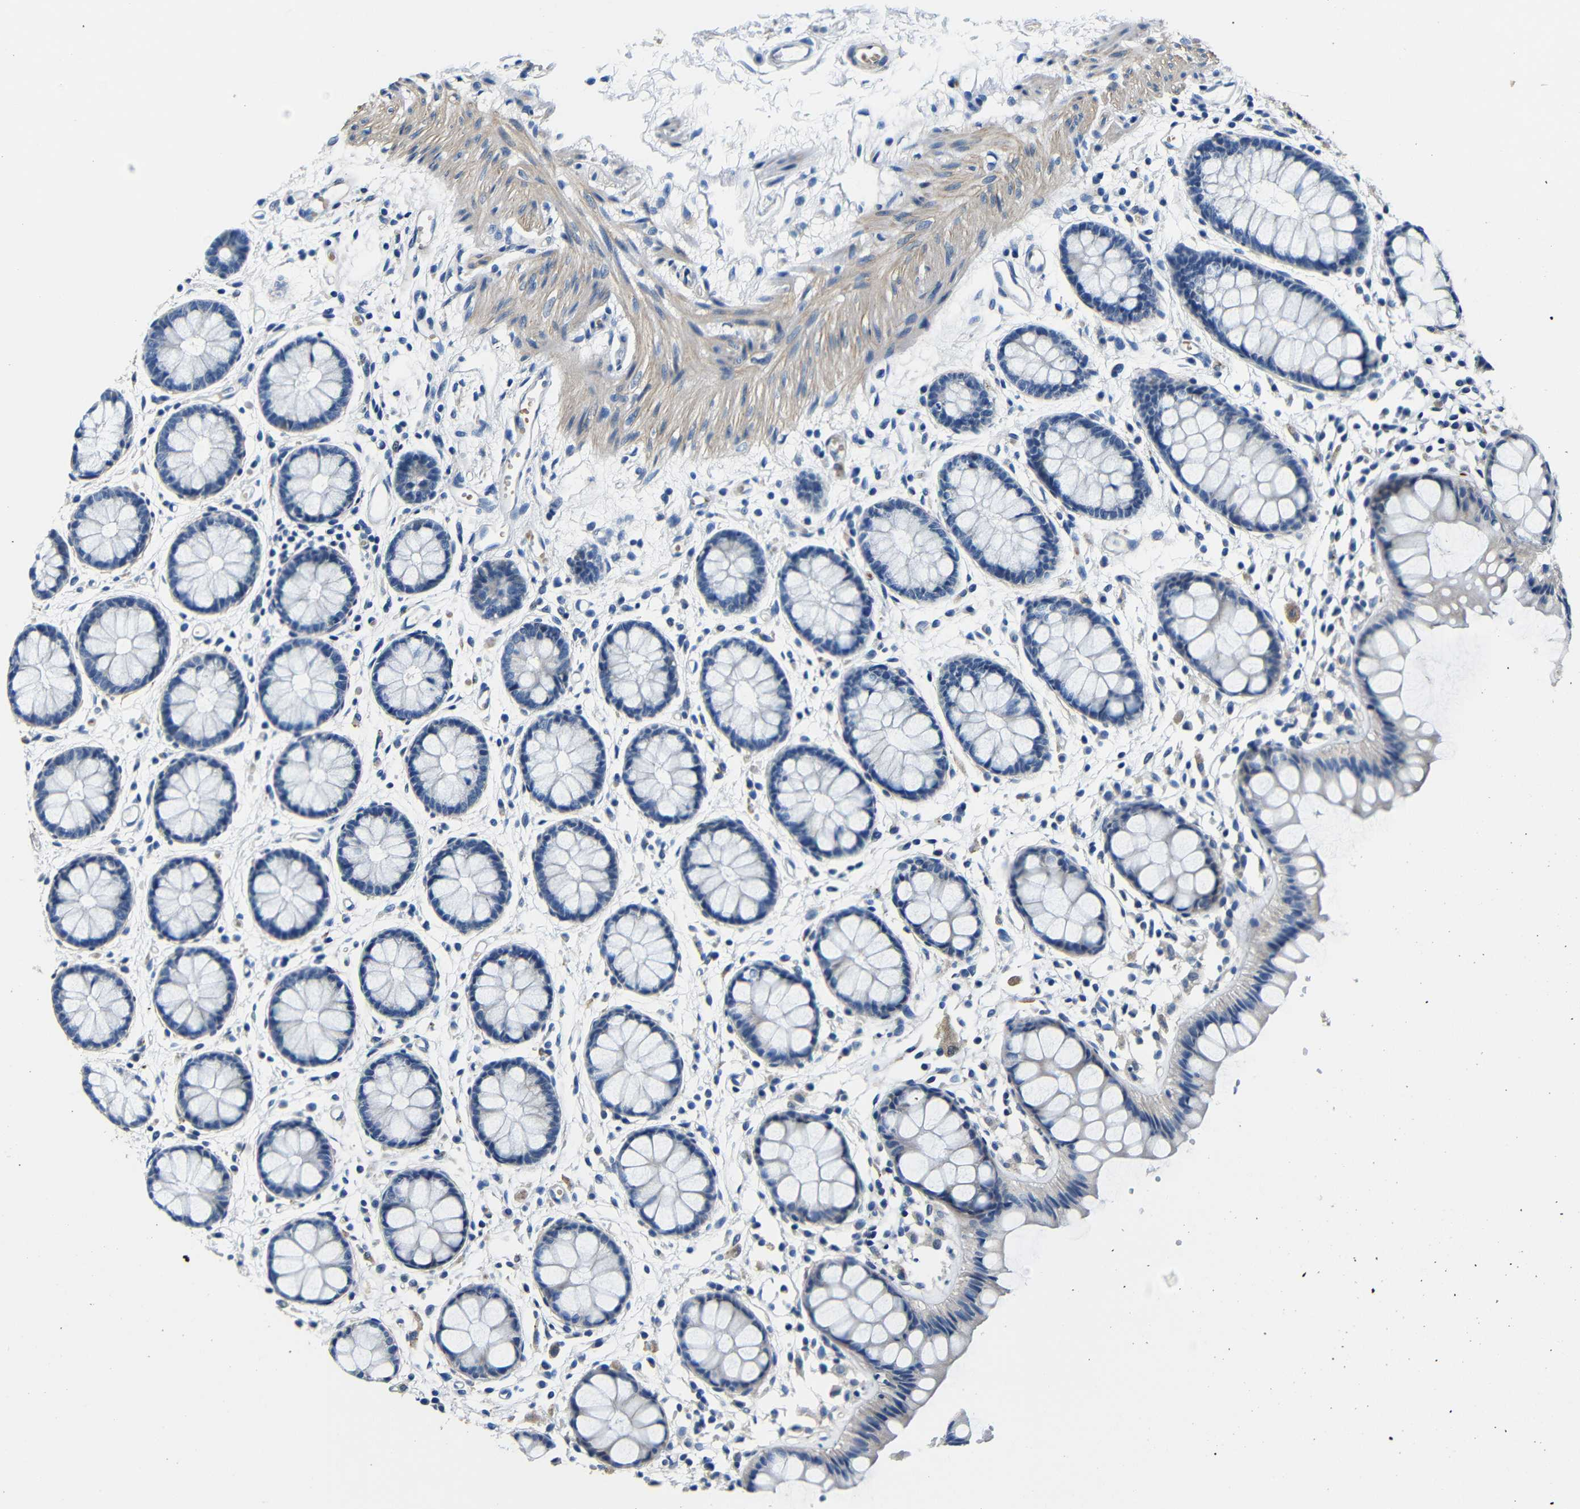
{"staining": {"intensity": "weak", "quantity": "<25%", "location": "cytoplasmic/membranous"}, "tissue": "rectum", "cell_type": "Glandular cells", "image_type": "normal", "snomed": [{"axis": "morphology", "description": "Normal tissue, NOS"}, {"axis": "topography", "description": "Rectum"}], "caption": "Rectum stained for a protein using IHC shows no staining glandular cells.", "gene": "TNFAIP1", "patient": {"sex": "female", "age": 66}}